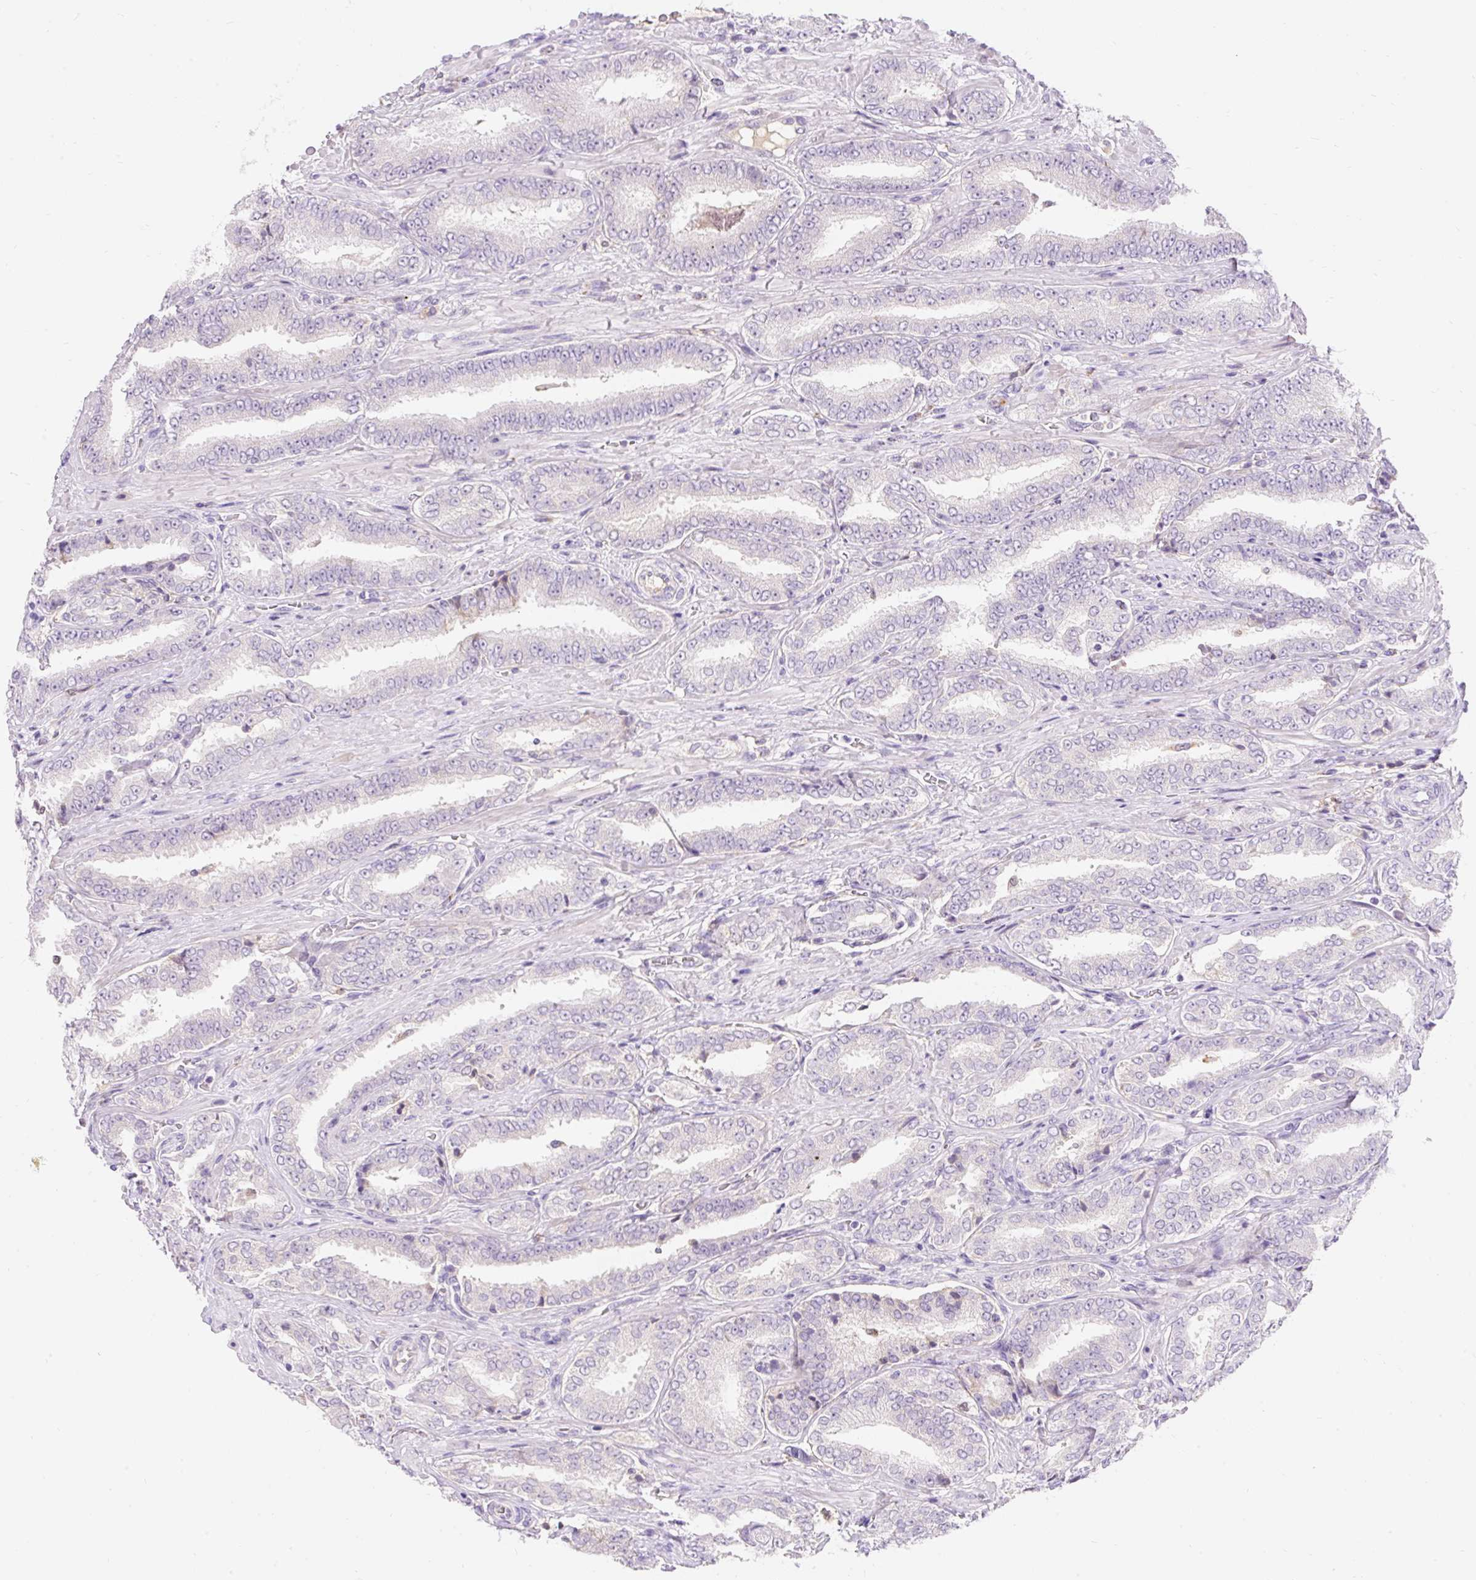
{"staining": {"intensity": "negative", "quantity": "none", "location": "none"}, "tissue": "prostate cancer", "cell_type": "Tumor cells", "image_type": "cancer", "snomed": [{"axis": "morphology", "description": "Adenocarcinoma, High grade"}, {"axis": "topography", "description": "Prostate"}], "caption": "A histopathology image of human high-grade adenocarcinoma (prostate) is negative for staining in tumor cells.", "gene": "TMEM150C", "patient": {"sex": "male", "age": 72}}